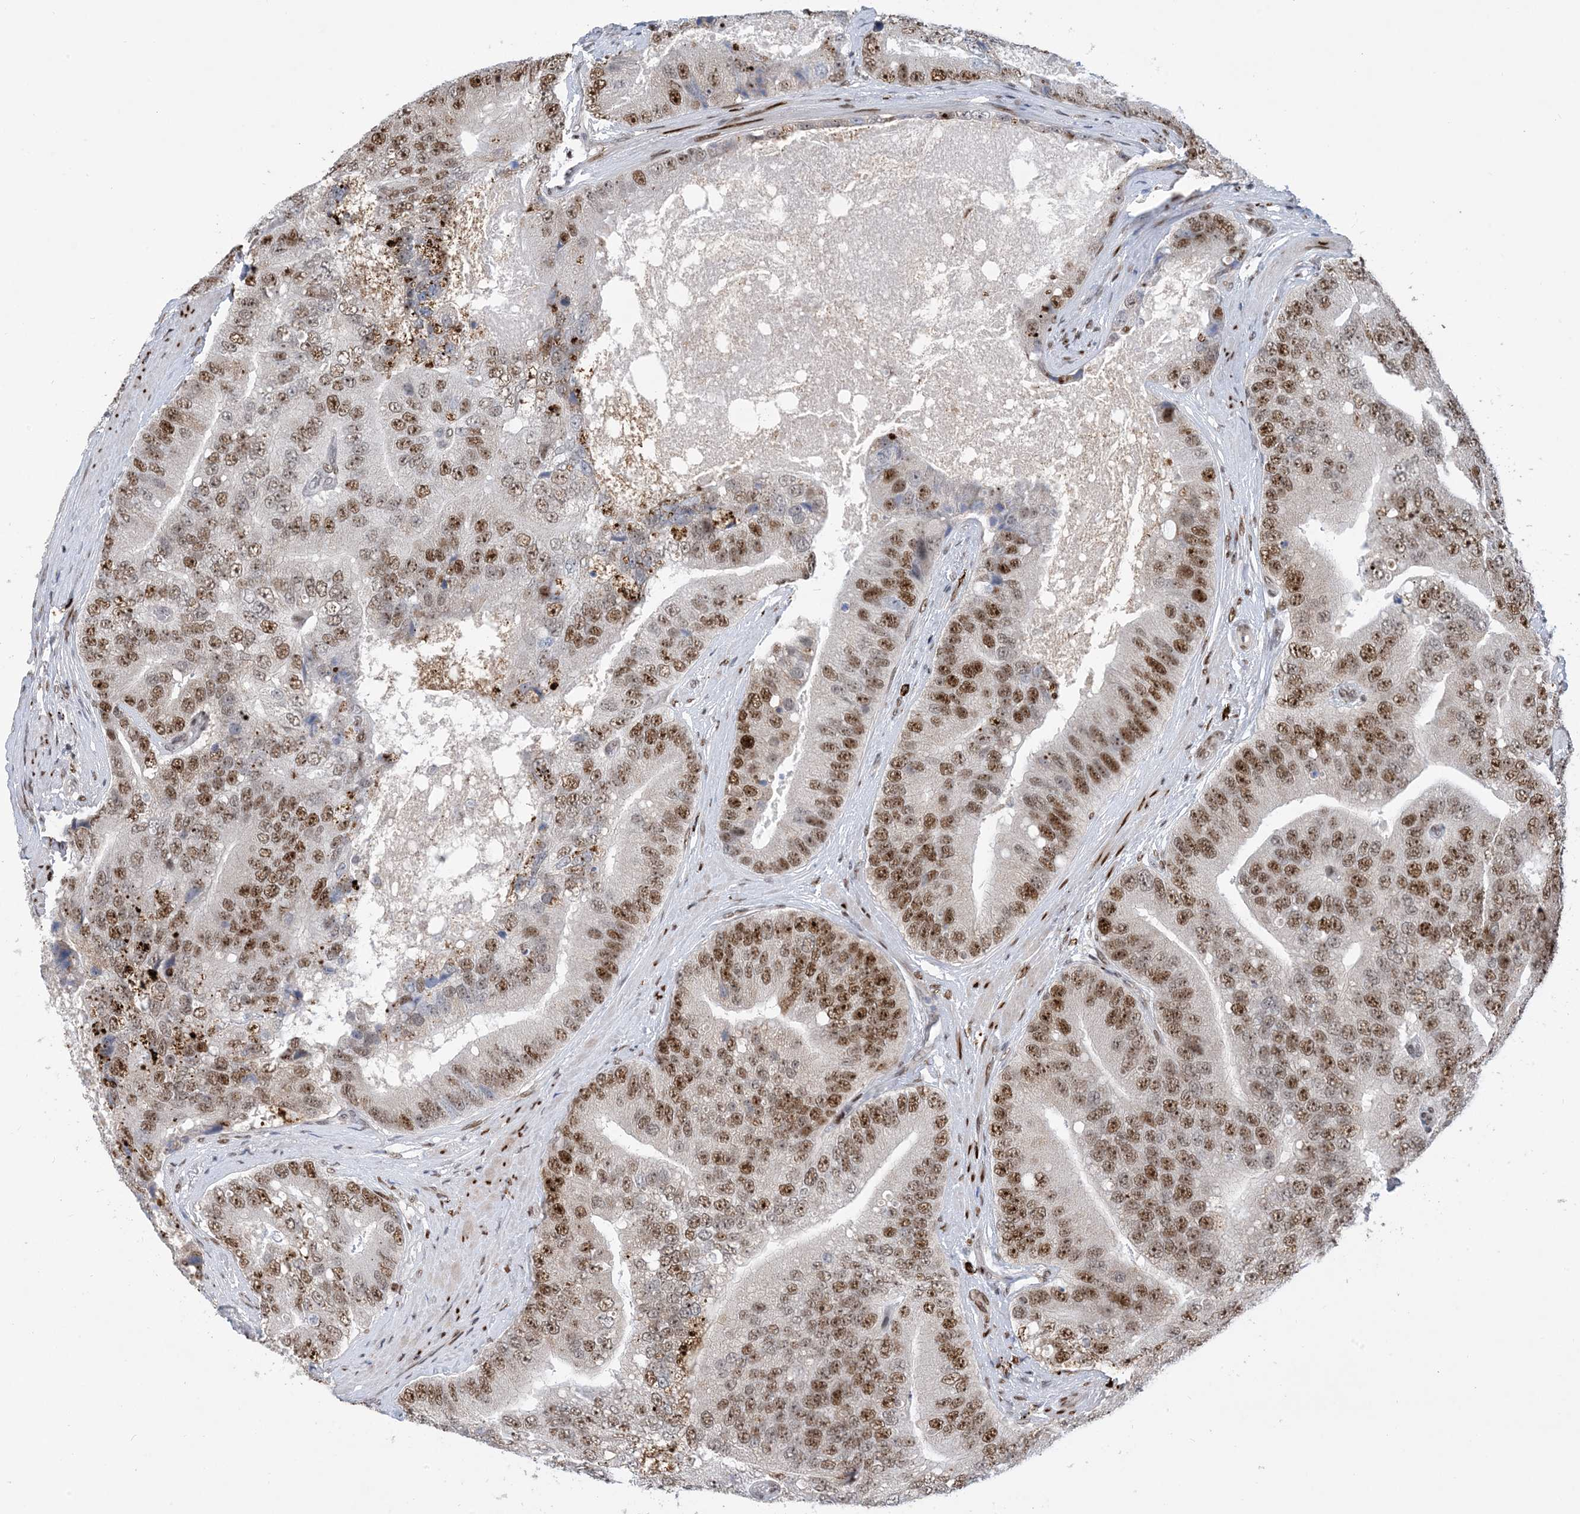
{"staining": {"intensity": "moderate", "quantity": ">75%", "location": "nuclear"}, "tissue": "prostate cancer", "cell_type": "Tumor cells", "image_type": "cancer", "snomed": [{"axis": "morphology", "description": "Adenocarcinoma, High grade"}, {"axis": "topography", "description": "Prostate"}], "caption": "This image reveals immunohistochemistry staining of adenocarcinoma (high-grade) (prostate), with medium moderate nuclear positivity in approximately >75% of tumor cells.", "gene": "TSPYL1", "patient": {"sex": "male", "age": 70}}